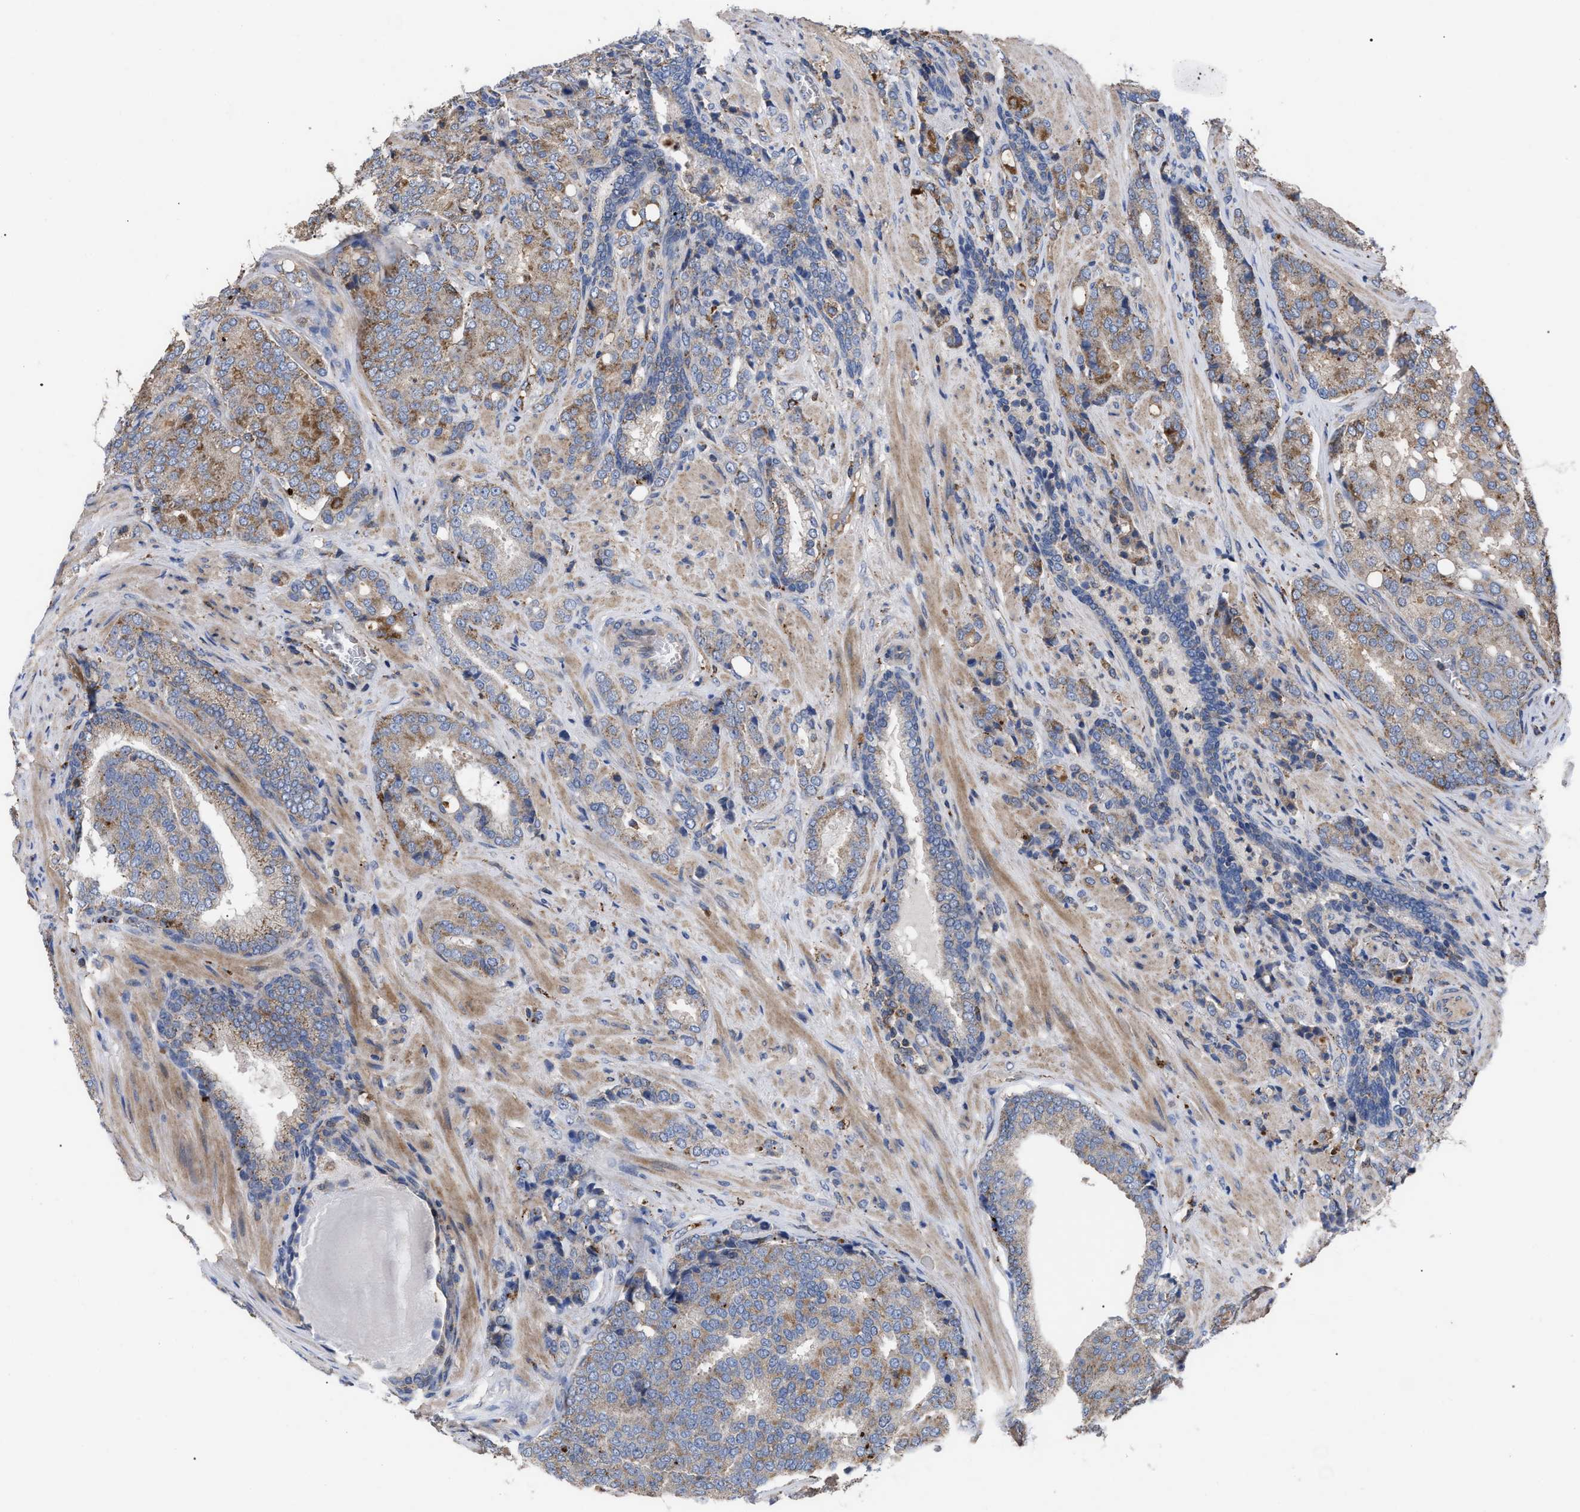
{"staining": {"intensity": "weak", "quantity": ">75%", "location": "cytoplasmic/membranous"}, "tissue": "prostate cancer", "cell_type": "Tumor cells", "image_type": "cancer", "snomed": [{"axis": "morphology", "description": "Adenocarcinoma, High grade"}, {"axis": "topography", "description": "Prostate"}], "caption": "A histopathology image showing weak cytoplasmic/membranous staining in approximately >75% of tumor cells in prostate adenocarcinoma (high-grade), as visualized by brown immunohistochemical staining.", "gene": "FAM171A2", "patient": {"sex": "male", "age": 50}}